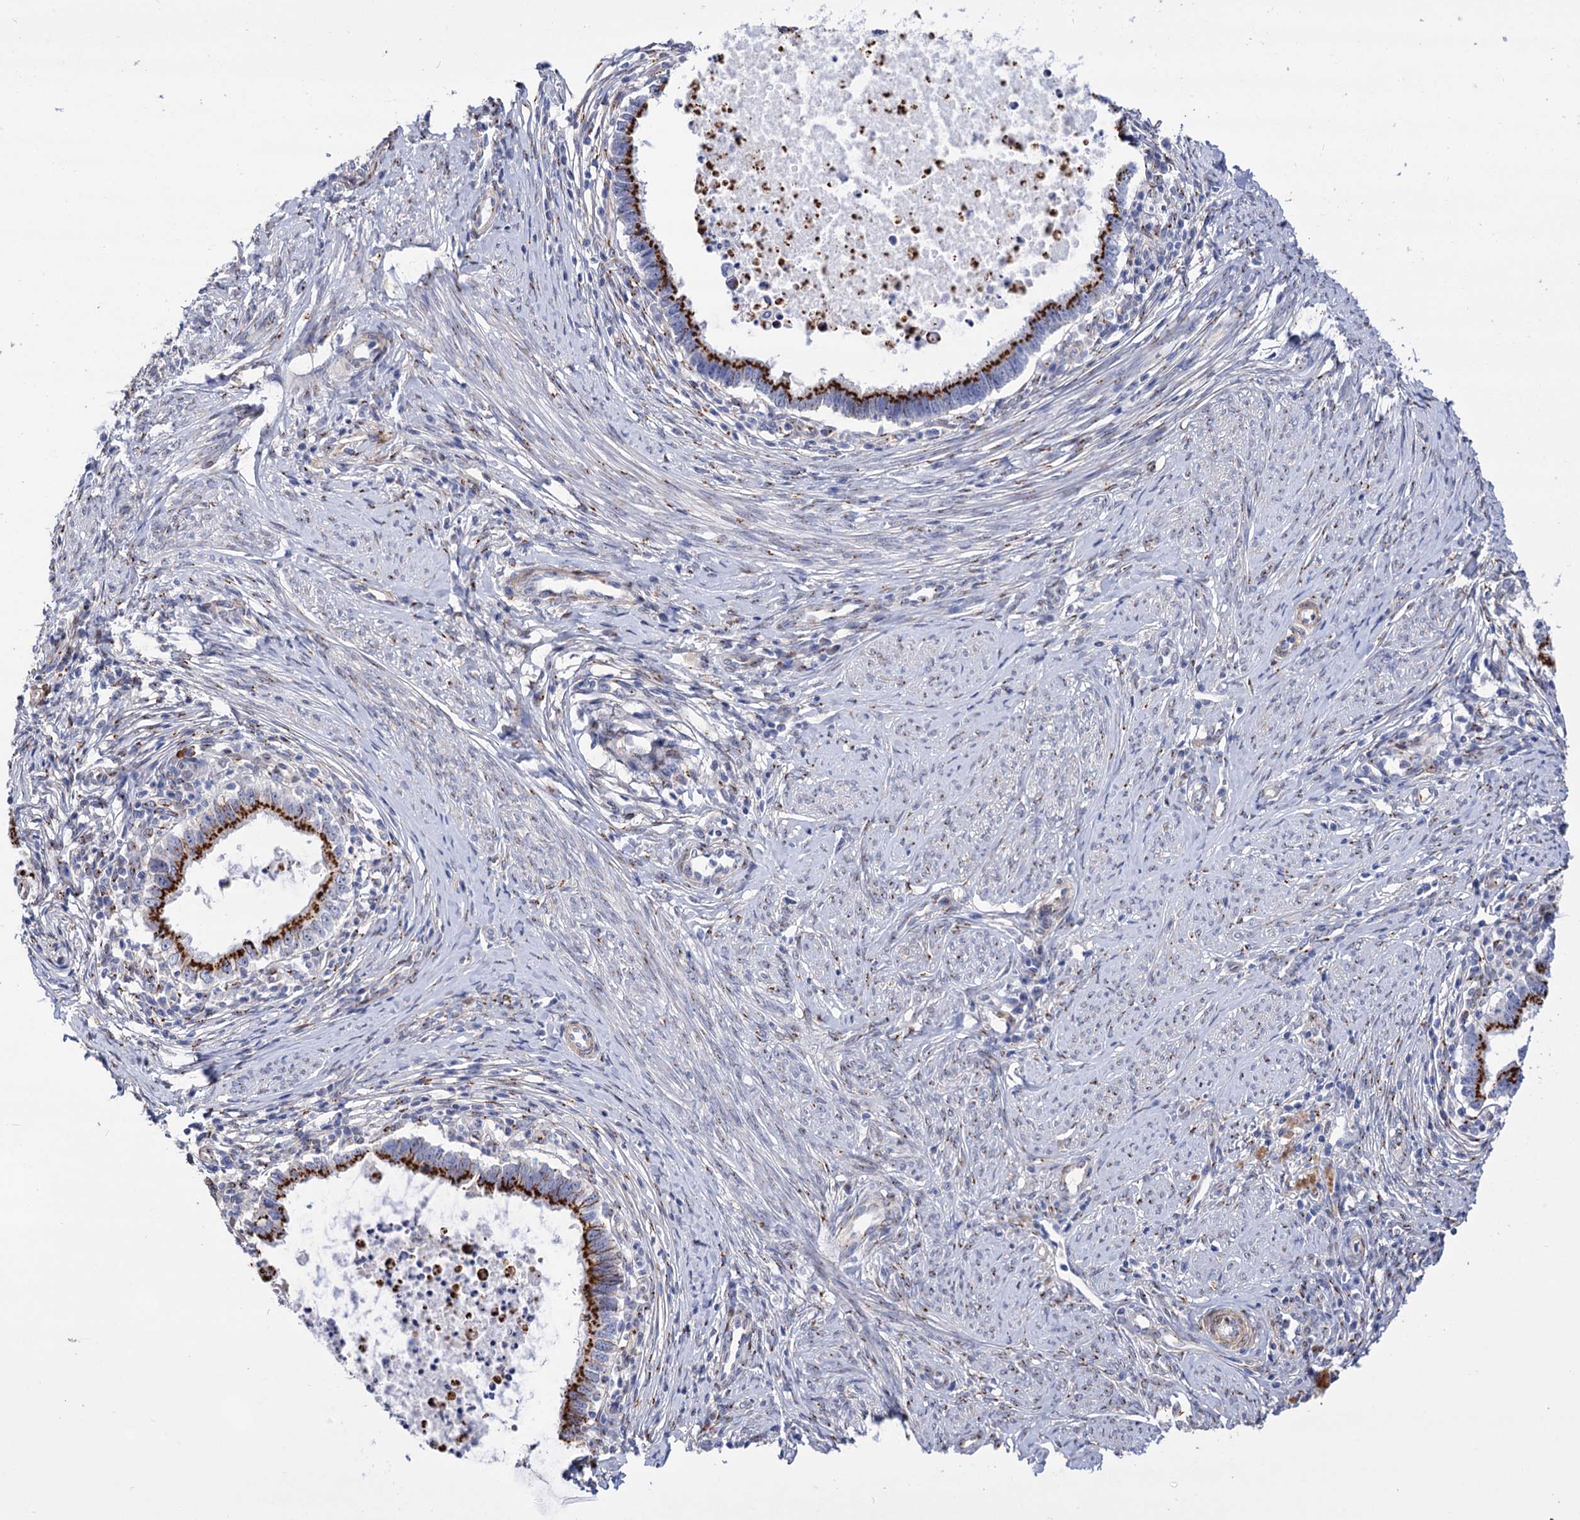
{"staining": {"intensity": "strong", "quantity": ">75%", "location": "cytoplasmic/membranous"}, "tissue": "cervical cancer", "cell_type": "Tumor cells", "image_type": "cancer", "snomed": [{"axis": "morphology", "description": "Adenocarcinoma, NOS"}, {"axis": "topography", "description": "Cervix"}], "caption": "Immunohistochemistry image of neoplastic tissue: cervical cancer (adenocarcinoma) stained using immunohistochemistry (IHC) reveals high levels of strong protein expression localized specifically in the cytoplasmic/membranous of tumor cells, appearing as a cytoplasmic/membranous brown color.", "gene": "C11orf96", "patient": {"sex": "female", "age": 36}}